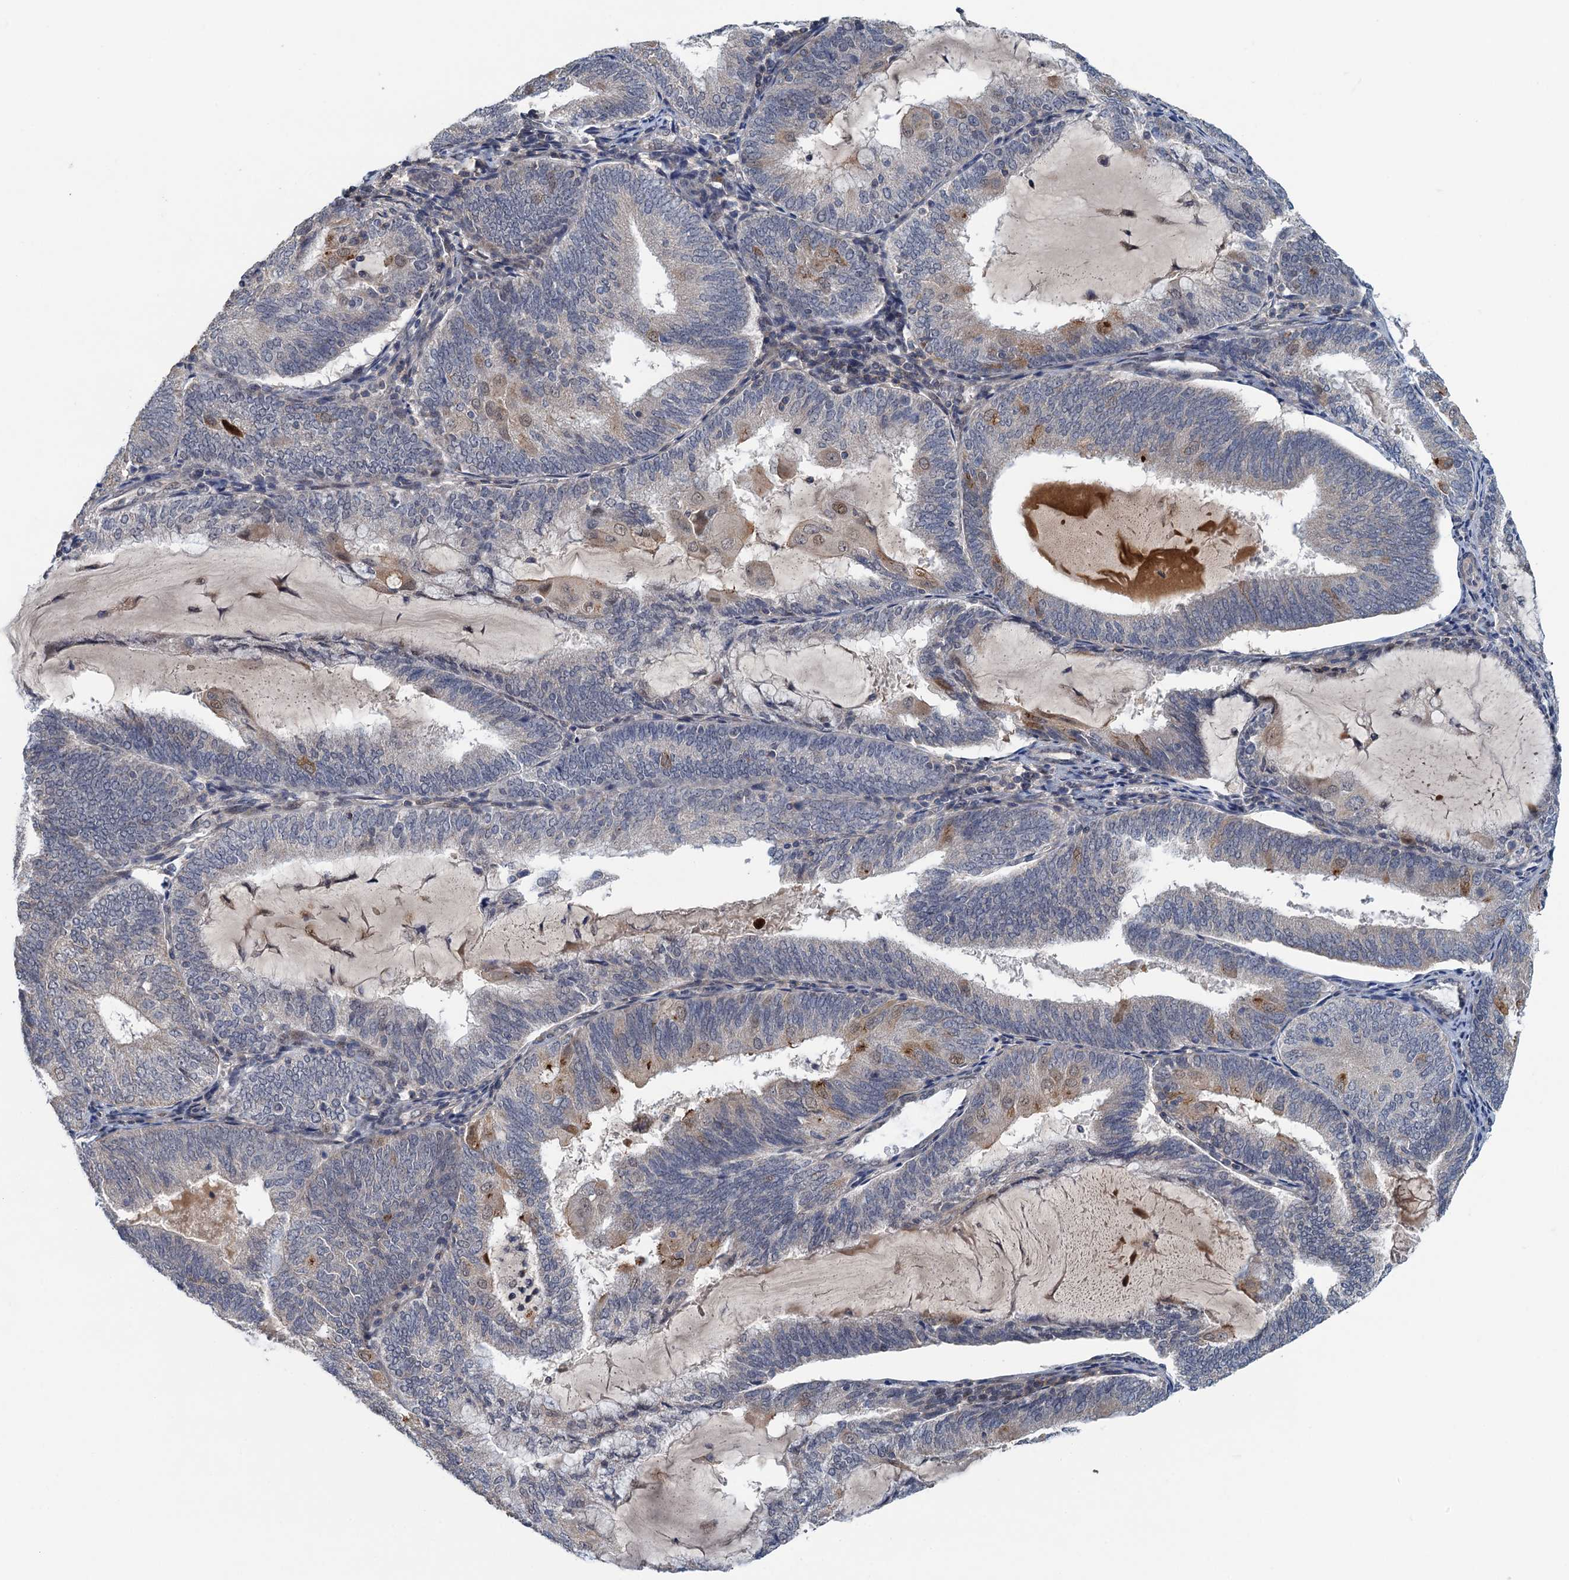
{"staining": {"intensity": "weak", "quantity": "<25%", "location": "cytoplasmic/membranous"}, "tissue": "endometrial cancer", "cell_type": "Tumor cells", "image_type": "cancer", "snomed": [{"axis": "morphology", "description": "Adenocarcinoma, NOS"}, {"axis": "topography", "description": "Endometrium"}], "caption": "DAB (3,3'-diaminobenzidine) immunohistochemical staining of human endometrial cancer (adenocarcinoma) exhibits no significant positivity in tumor cells. The staining was performed using DAB (3,3'-diaminobenzidine) to visualize the protein expression in brown, while the nuclei were stained in blue with hematoxylin (Magnification: 20x).", "gene": "MDM1", "patient": {"sex": "female", "age": 81}}